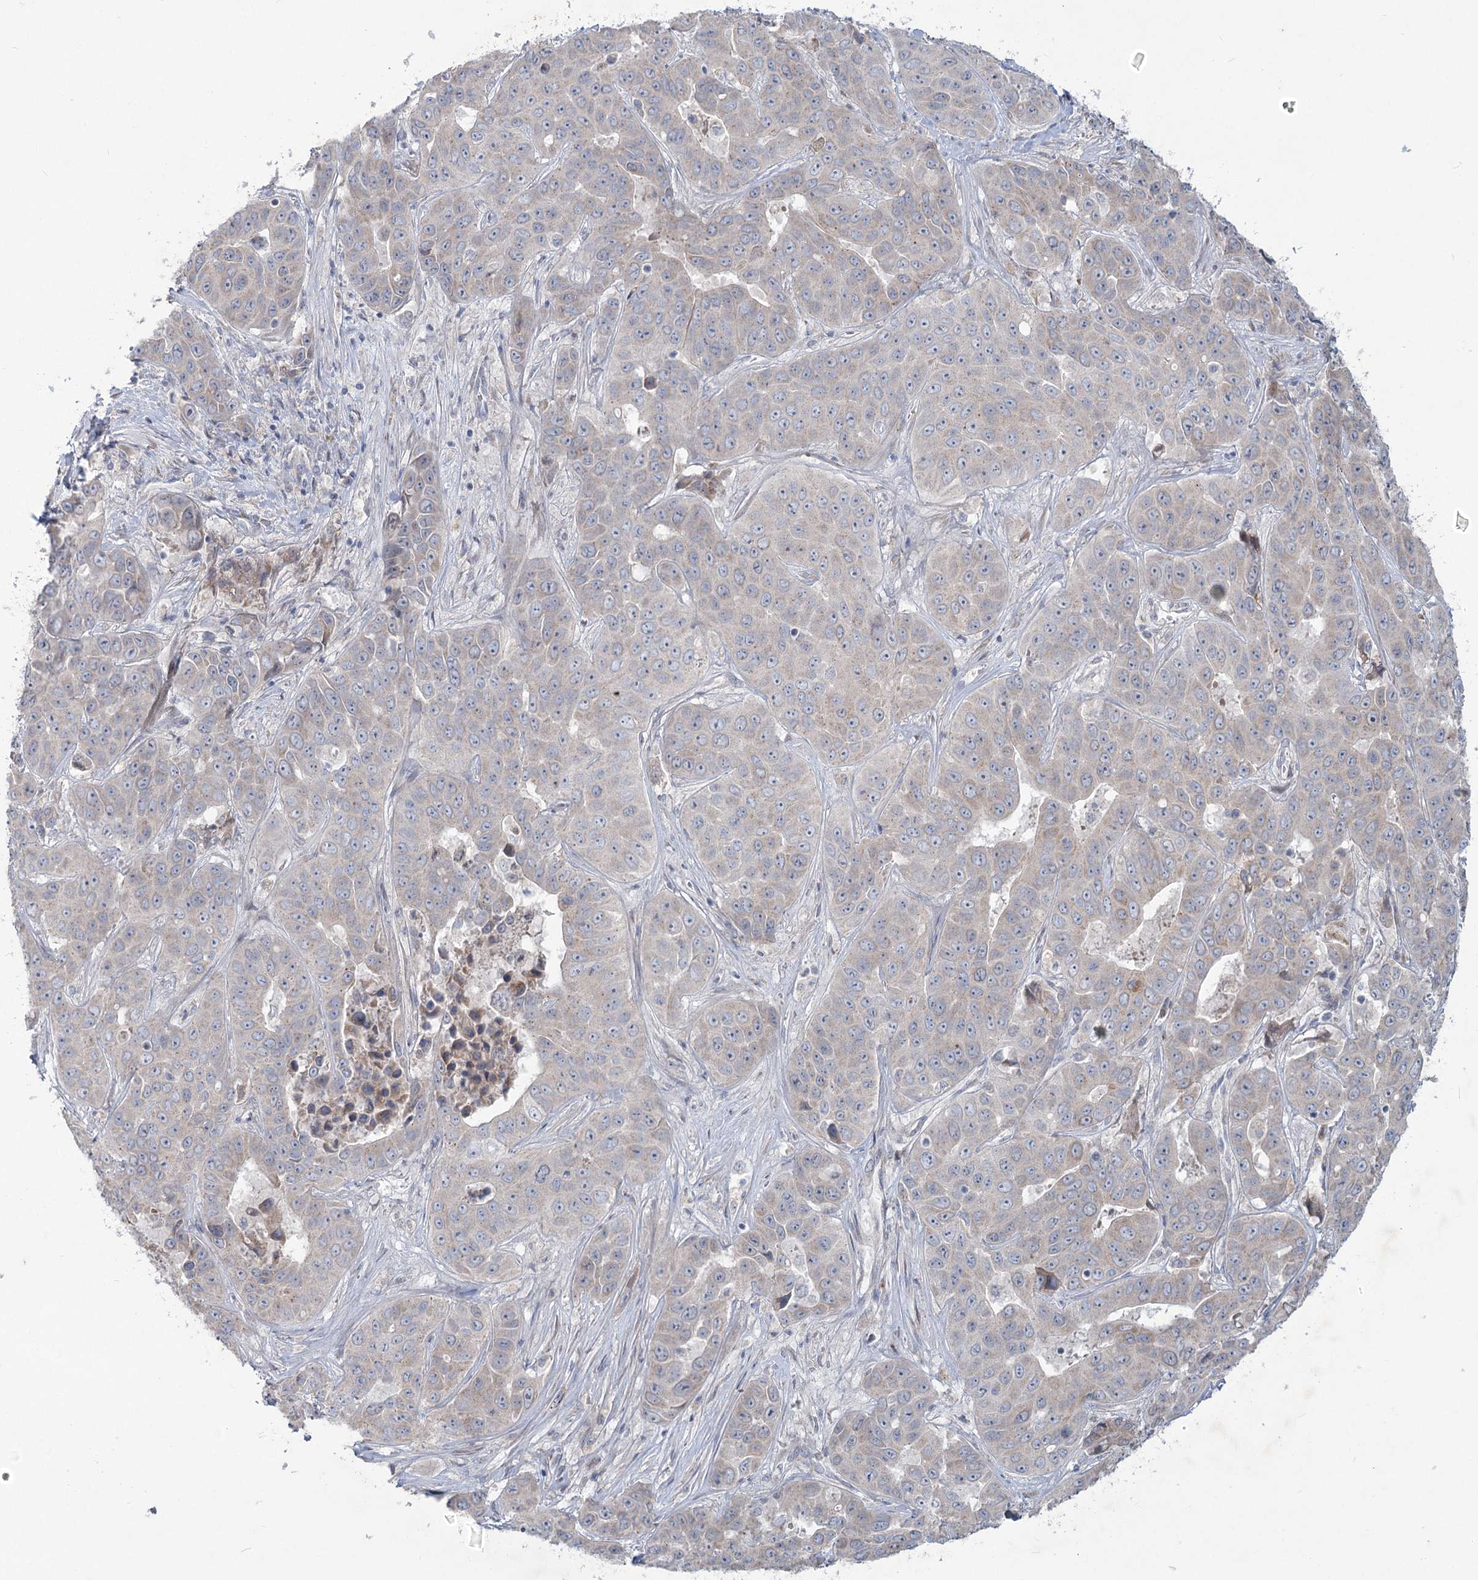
{"staining": {"intensity": "weak", "quantity": "<25%", "location": "cytoplasmic/membranous"}, "tissue": "liver cancer", "cell_type": "Tumor cells", "image_type": "cancer", "snomed": [{"axis": "morphology", "description": "Cholangiocarcinoma"}, {"axis": "topography", "description": "Liver"}], "caption": "This is a image of immunohistochemistry (IHC) staining of liver cancer (cholangiocarcinoma), which shows no expression in tumor cells.", "gene": "PLA2G12A", "patient": {"sex": "female", "age": 52}}